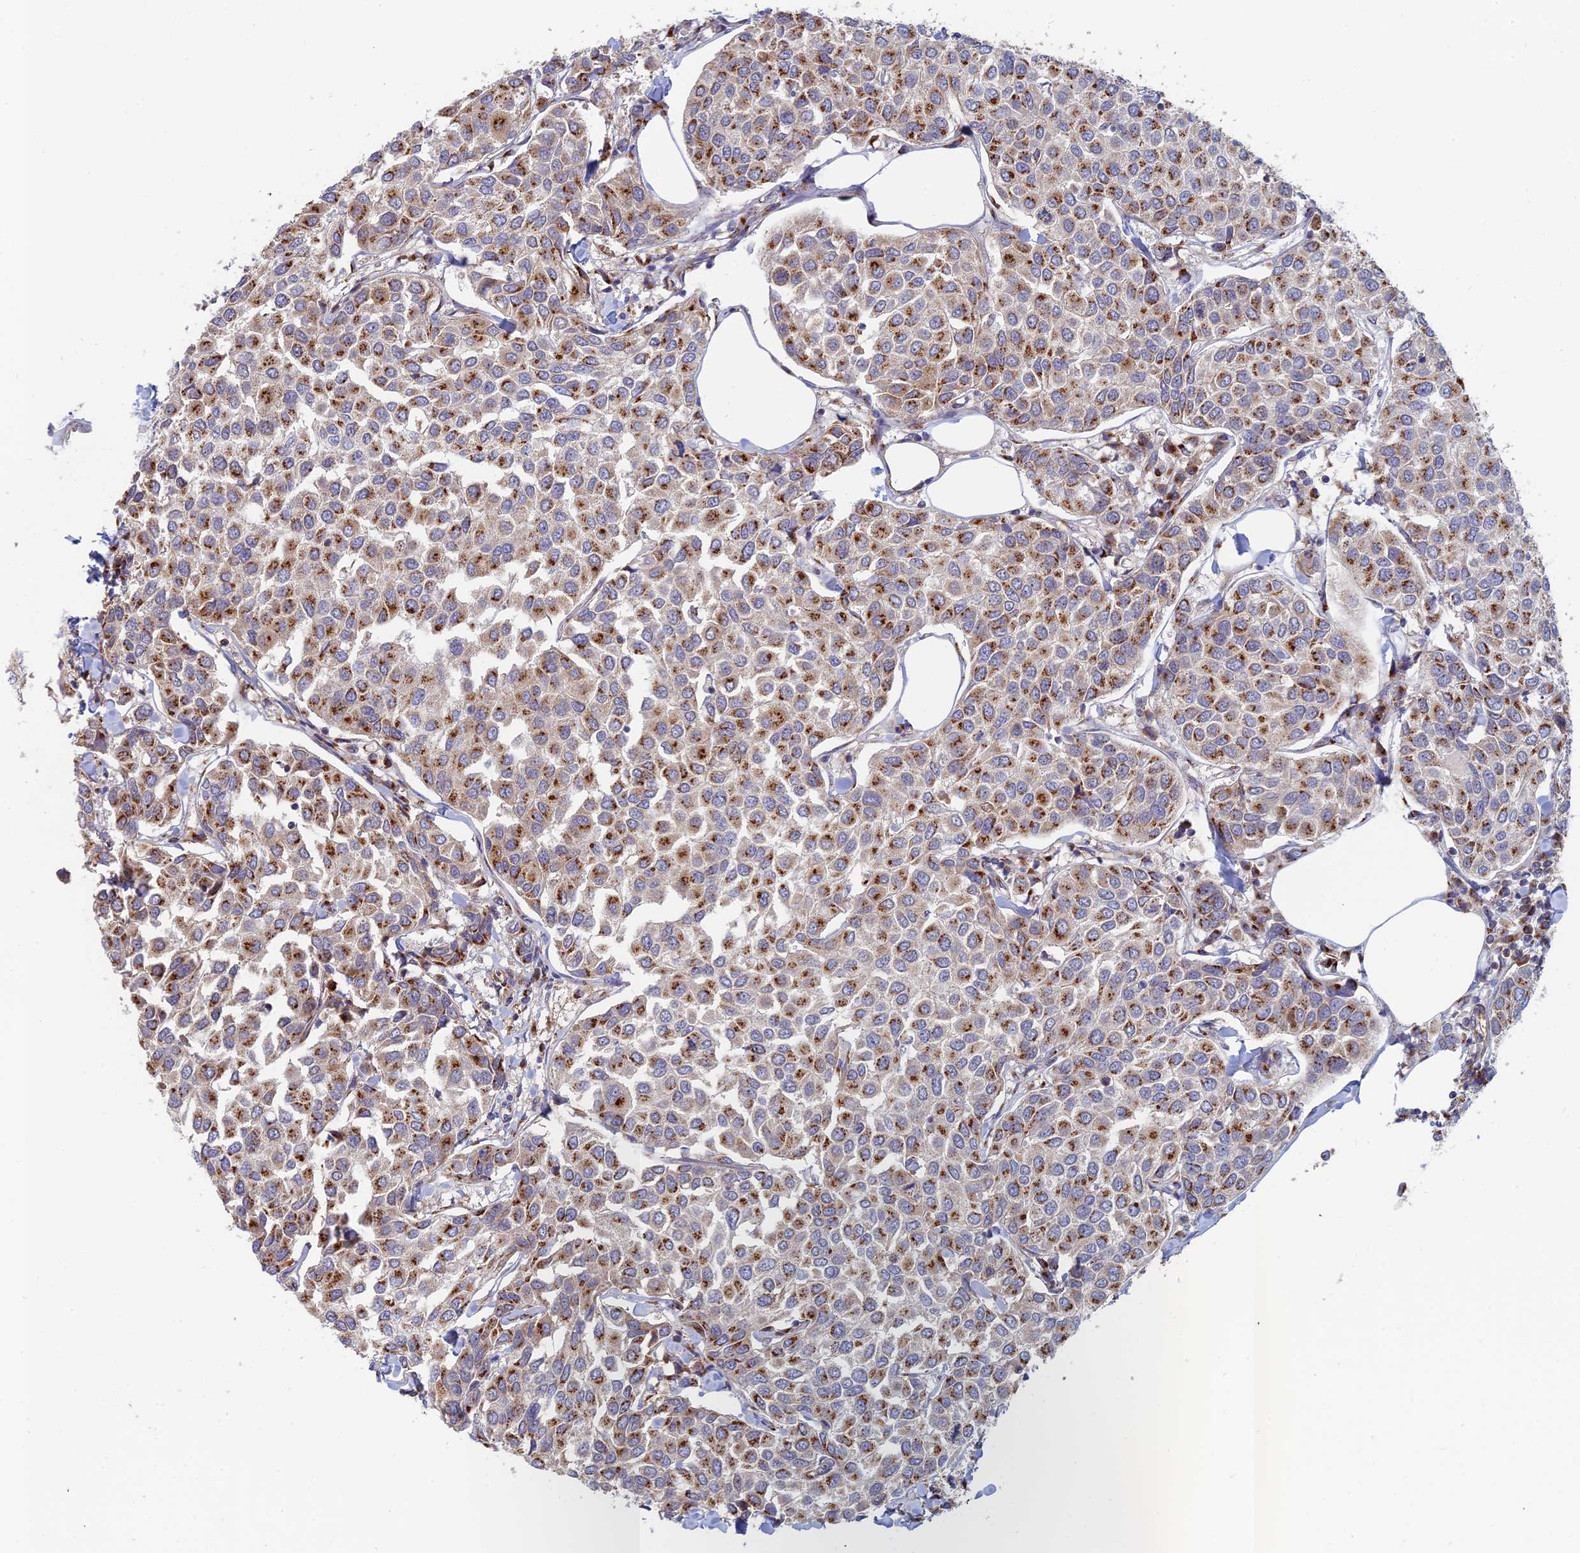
{"staining": {"intensity": "moderate", "quantity": ">75%", "location": "cytoplasmic/membranous"}, "tissue": "breast cancer", "cell_type": "Tumor cells", "image_type": "cancer", "snomed": [{"axis": "morphology", "description": "Duct carcinoma"}, {"axis": "topography", "description": "Breast"}], "caption": "Immunohistochemistry (IHC) micrograph of neoplastic tissue: breast cancer (intraductal carcinoma) stained using immunohistochemistry reveals medium levels of moderate protein expression localized specifically in the cytoplasmic/membranous of tumor cells, appearing as a cytoplasmic/membranous brown color.", "gene": "HS2ST1", "patient": {"sex": "female", "age": 55}}